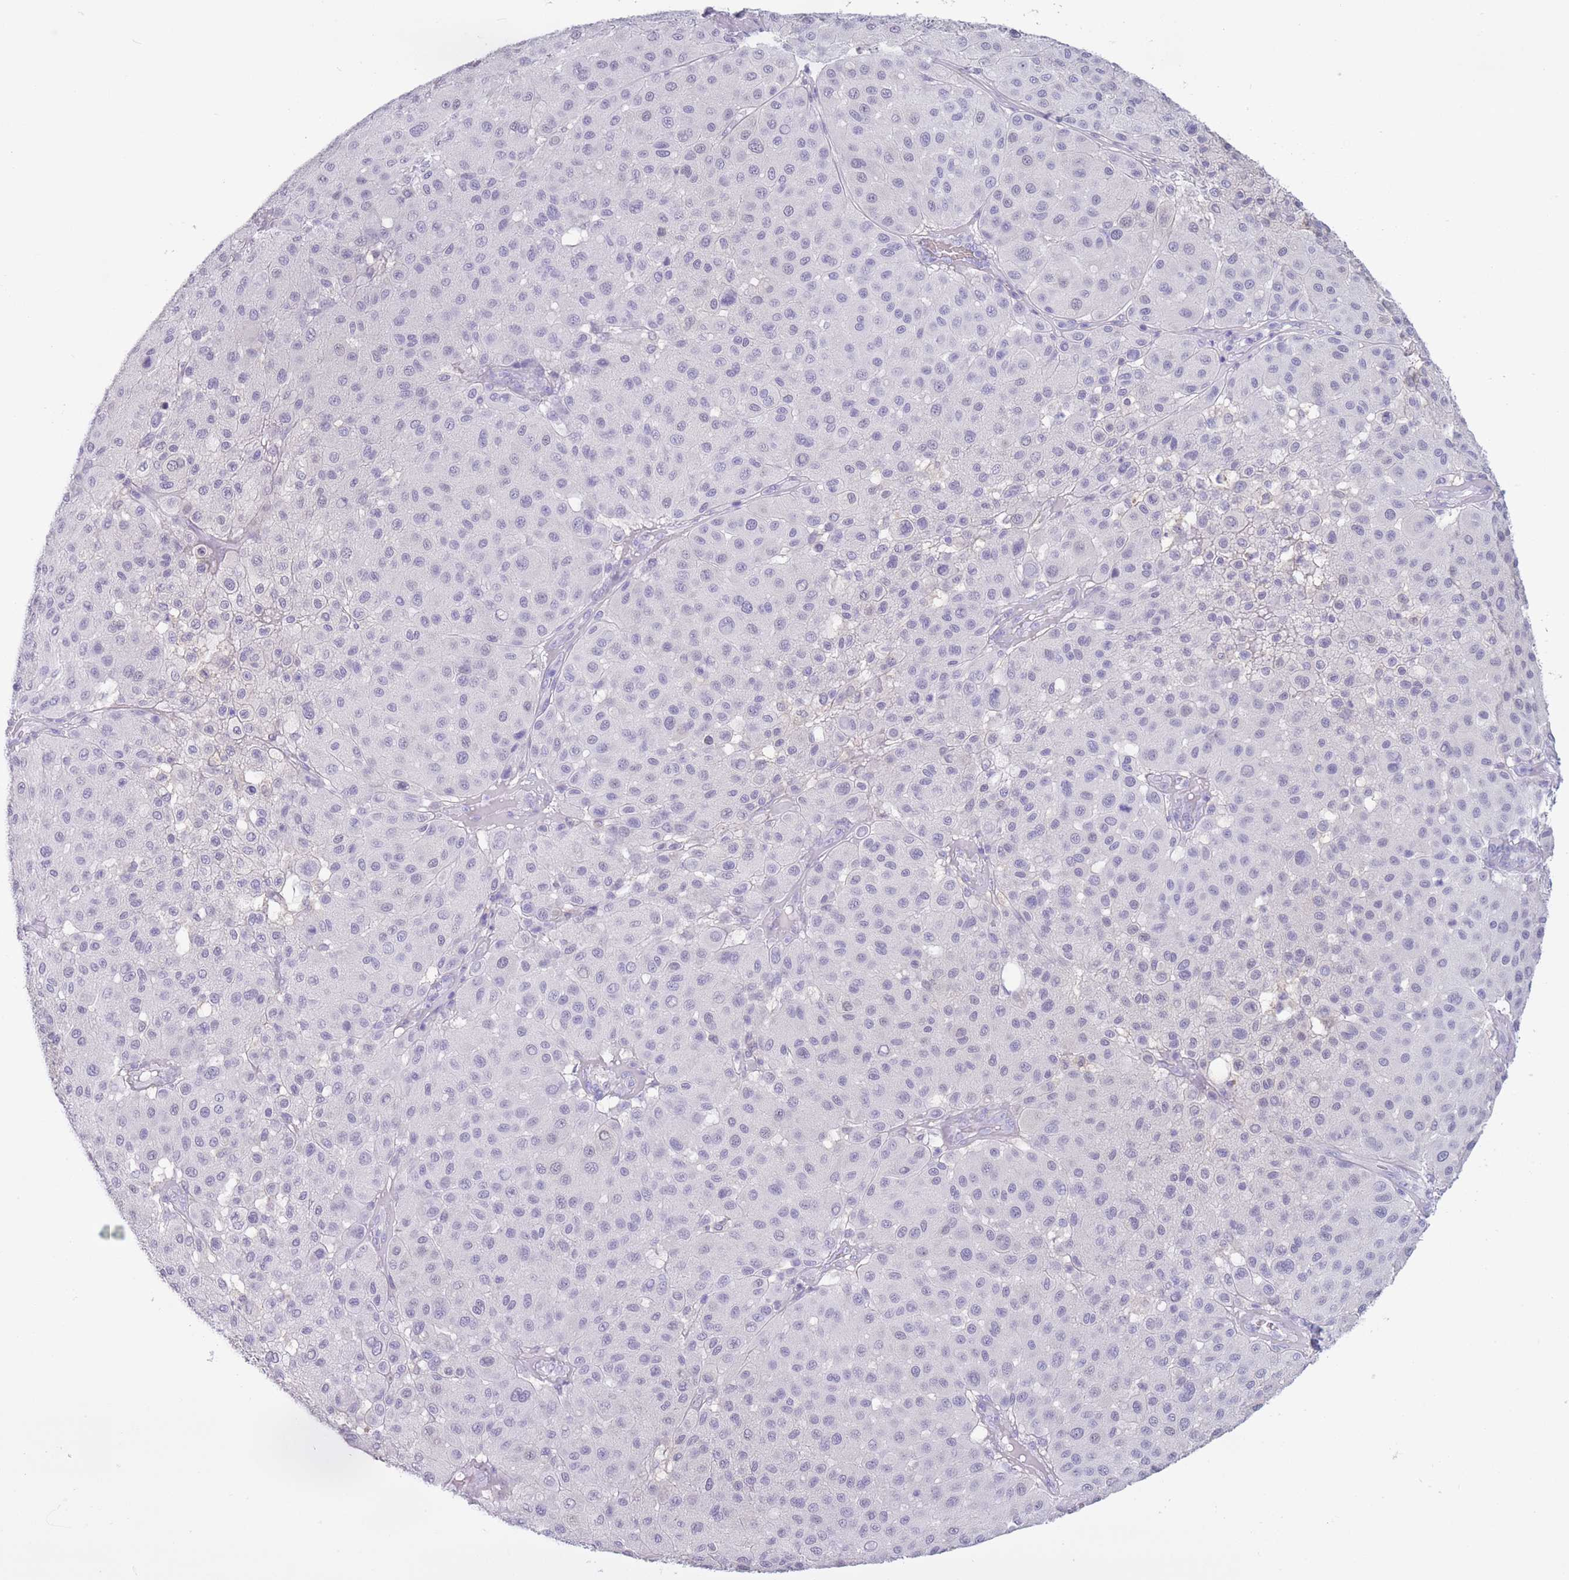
{"staining": {"intensity": "negative", "quantity": "none", "location": "none"}, "tissue": "melanoma", "cell_type": "Tumor cells", "image_type": "cancer", "snomed": [{"axis": "morphology", "description": "Malignant melanoma, Metastatic site"}, {"axis": "topography", "description": "Smooth muscle"}], "caption": "Tumor cells are negative for protein expression in human melanoma. The staining was performed using DAB (3,3'-diaminobenzidine) to visualize the protein expression in brown, while the nuclei were stained in blue with hematoxylin (Magnification: 20x).", "gene": "OR7C1", "patient": {"sex": "male", "age": 41}}